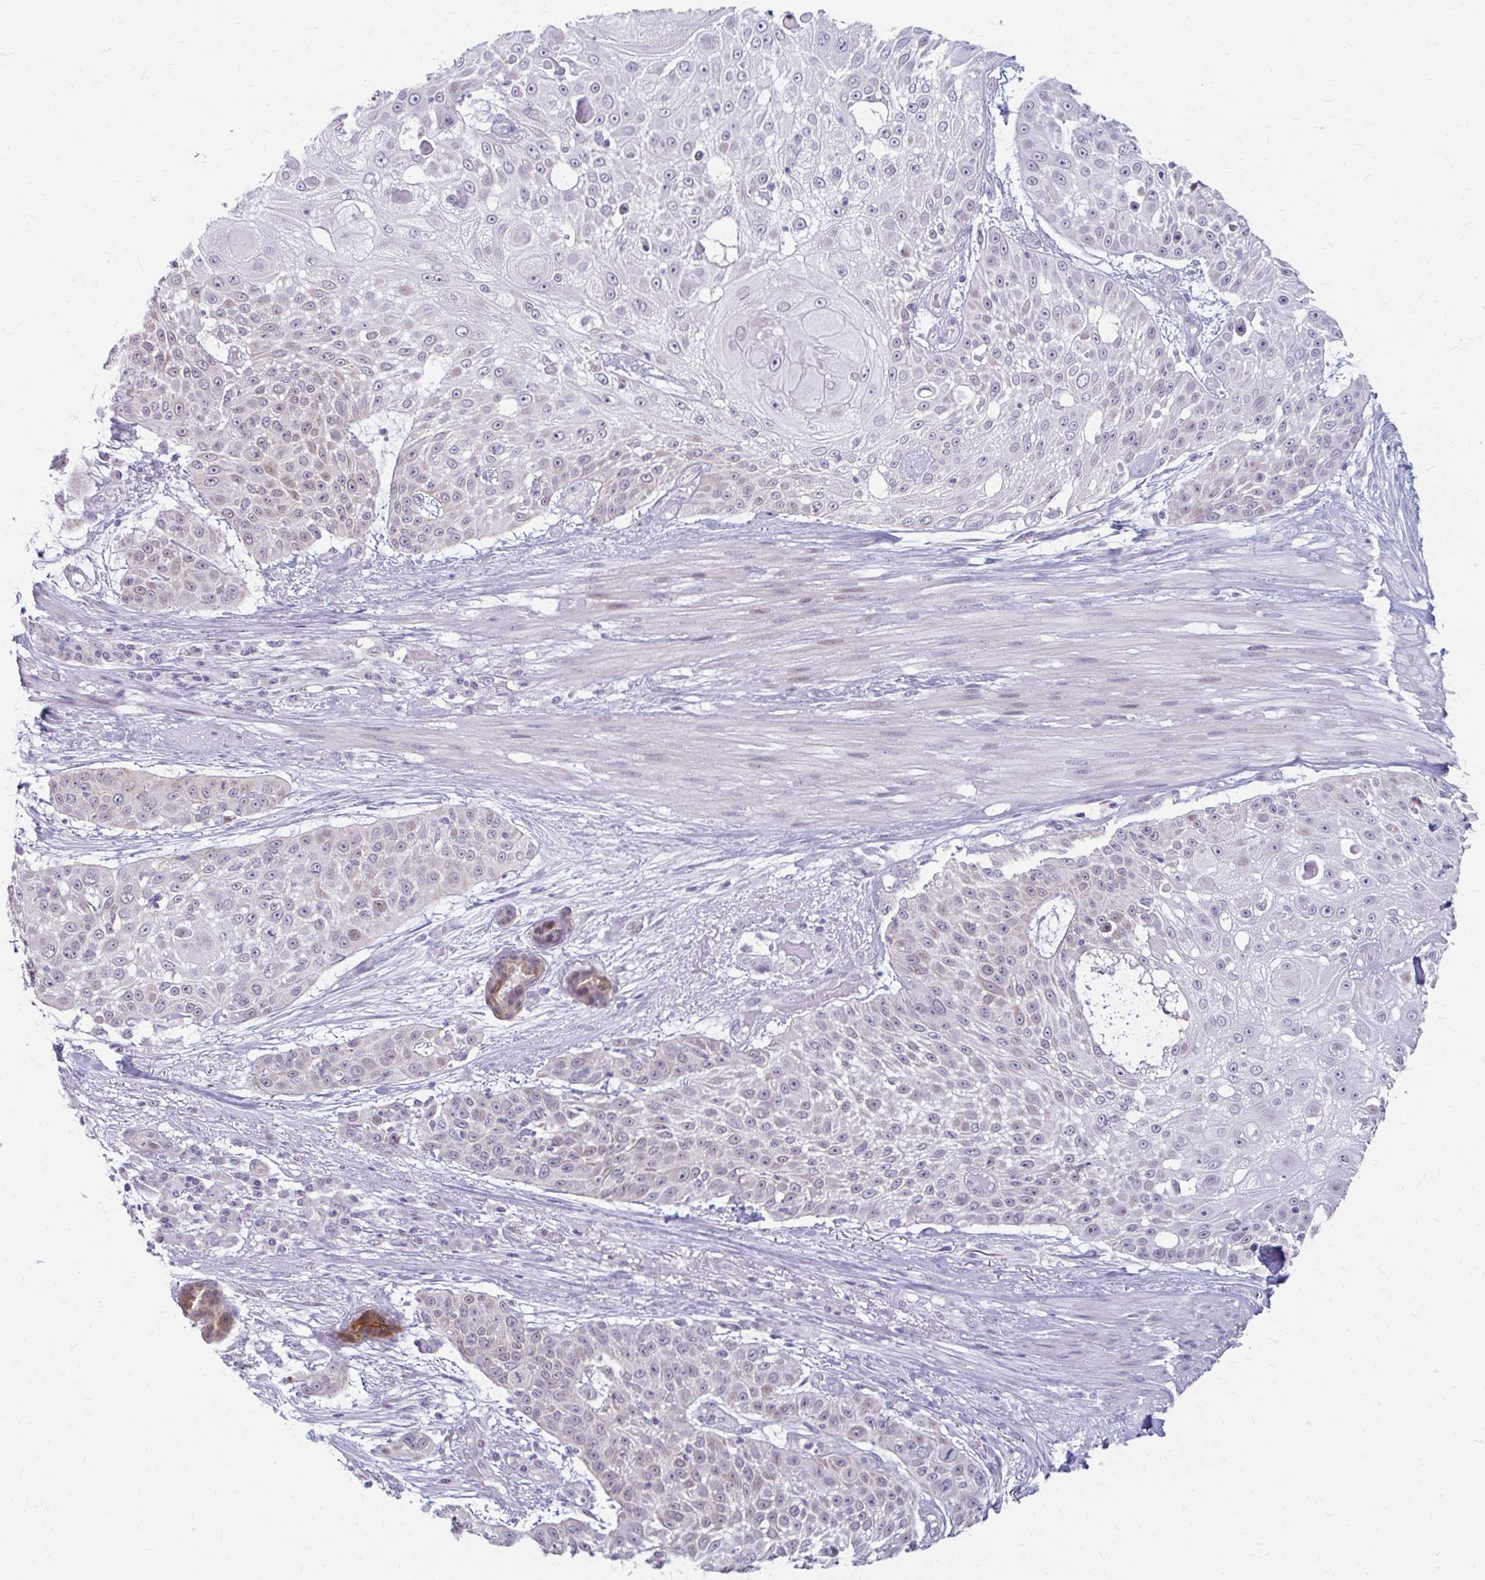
{"staining": {"intensity": "weak", "quantity": "<25%", "location": "nuclear"}, "tissue": "skin cancer", "cell_type": "Tumor cells", "image_type": "cancer", "snomed": [{"axis": "morphology", "description": "Squamous cell carcinoma, NOS"}, {"axis": "topography", "description": "Skin"}], "caption": "A high-resolution photomicrograph shows immunohistochemistry staining of skin cancer (squamous cell carcinoma), which shows no significant positivity in tumor cells. (Brightfield microscopy of DAB (3,3'-diaminobenzidine) IHC at high magnification).", "gene": "RGS16", "patient": {"sex": "female", "age": 86}}